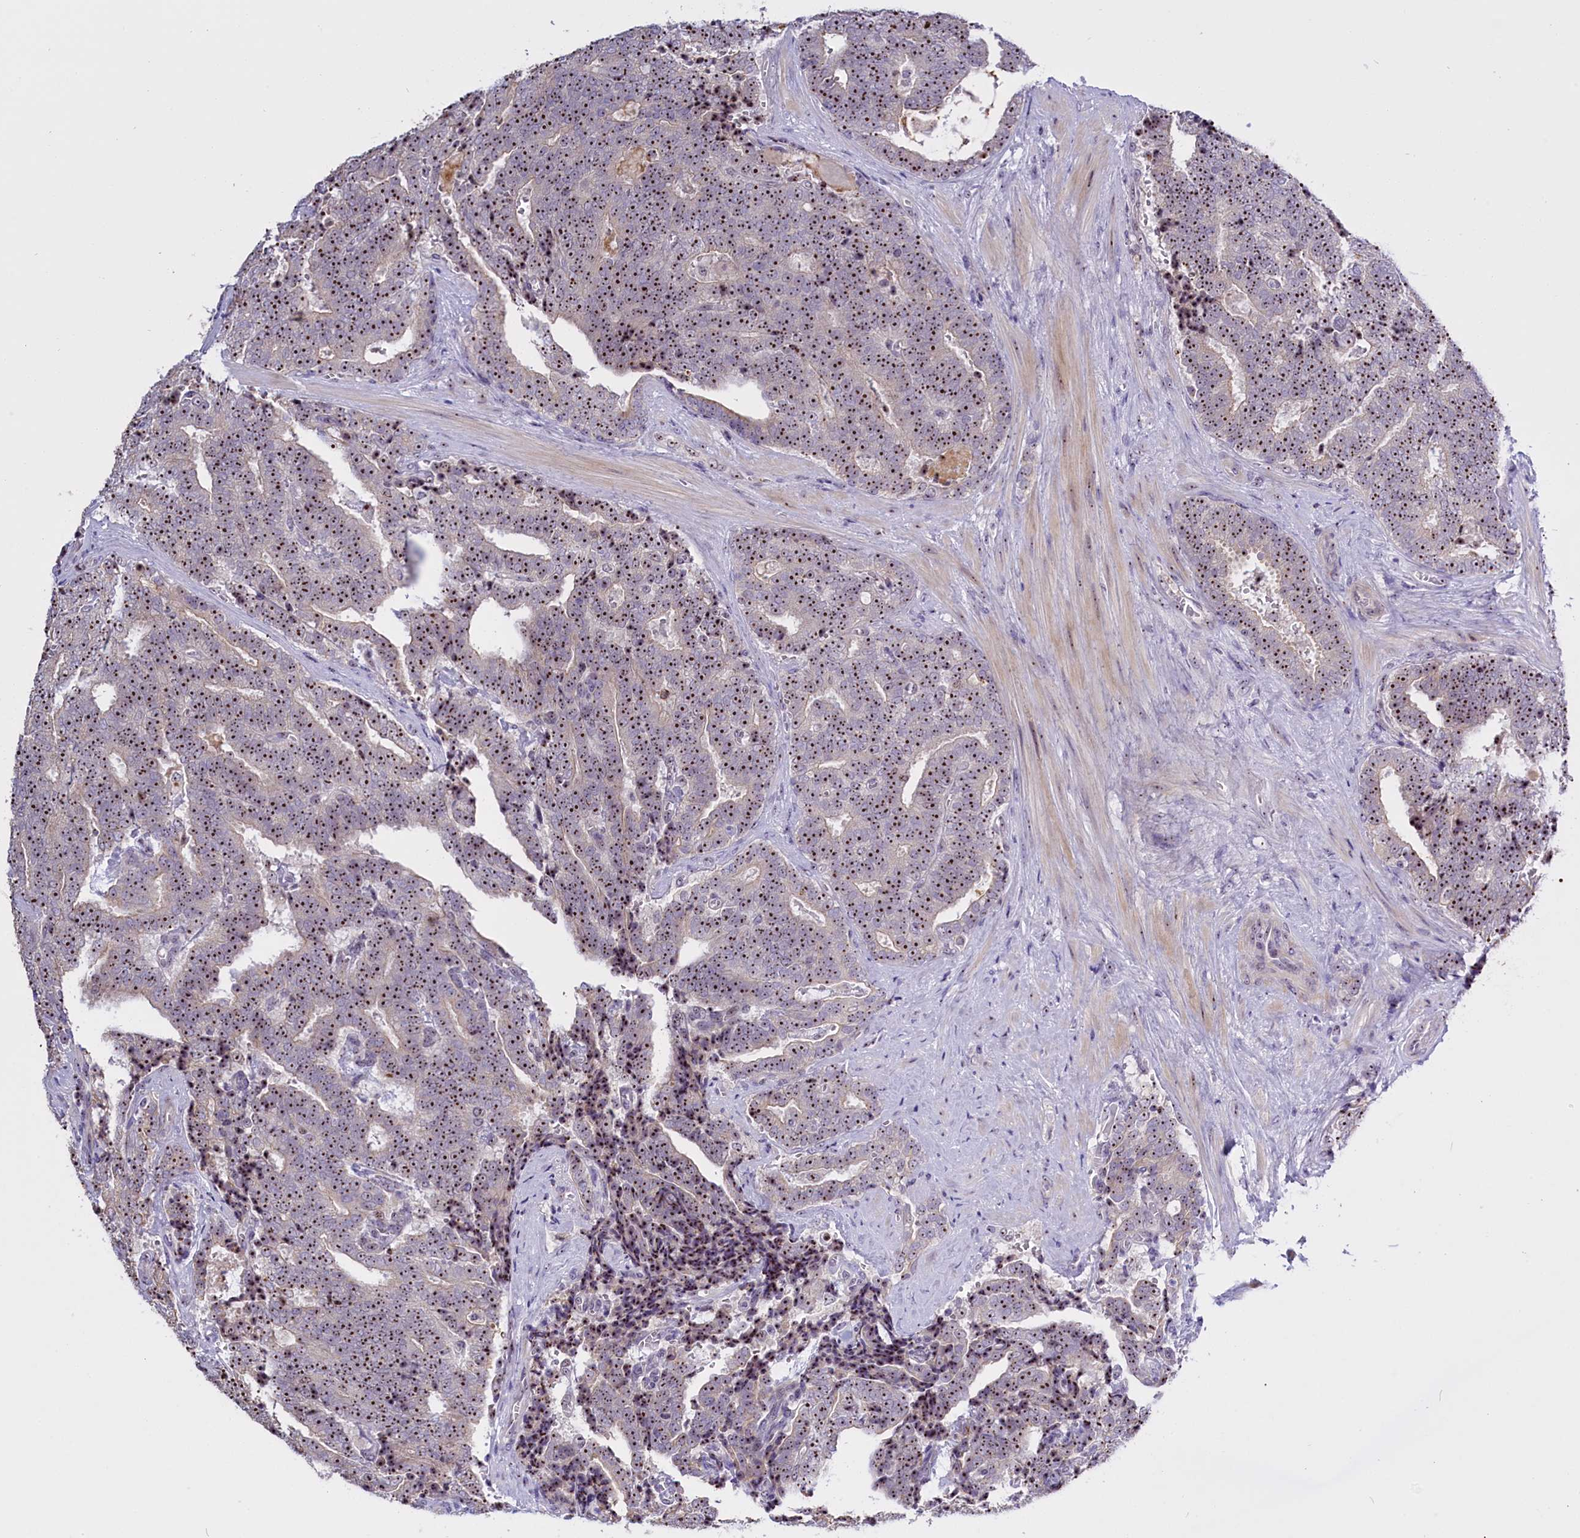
{"staining": {"intensity": "strong", "quantity": ">75%", "location": "nuclear"}, "tissue": "prostate cancer", "cell_type": "Tumor cells", "image_type": "cancer", "snomed": [{"axis": "morphology", "description": "Adenocarcinoma, High grade"}, {"axis": "topography", "description": "Prostate and seminal vesicle, NOS"}], "caption": "The immunohistochemical stain labels strong nuclear expression in tumor cells of prostate cancer tissue. The staining was performed using DAB, with brown indicating positive protein expression. Nuclei are stained blue with hematoxylin.", "gene": "TBL3", "patient": {"sex": "male", "age": 67}}